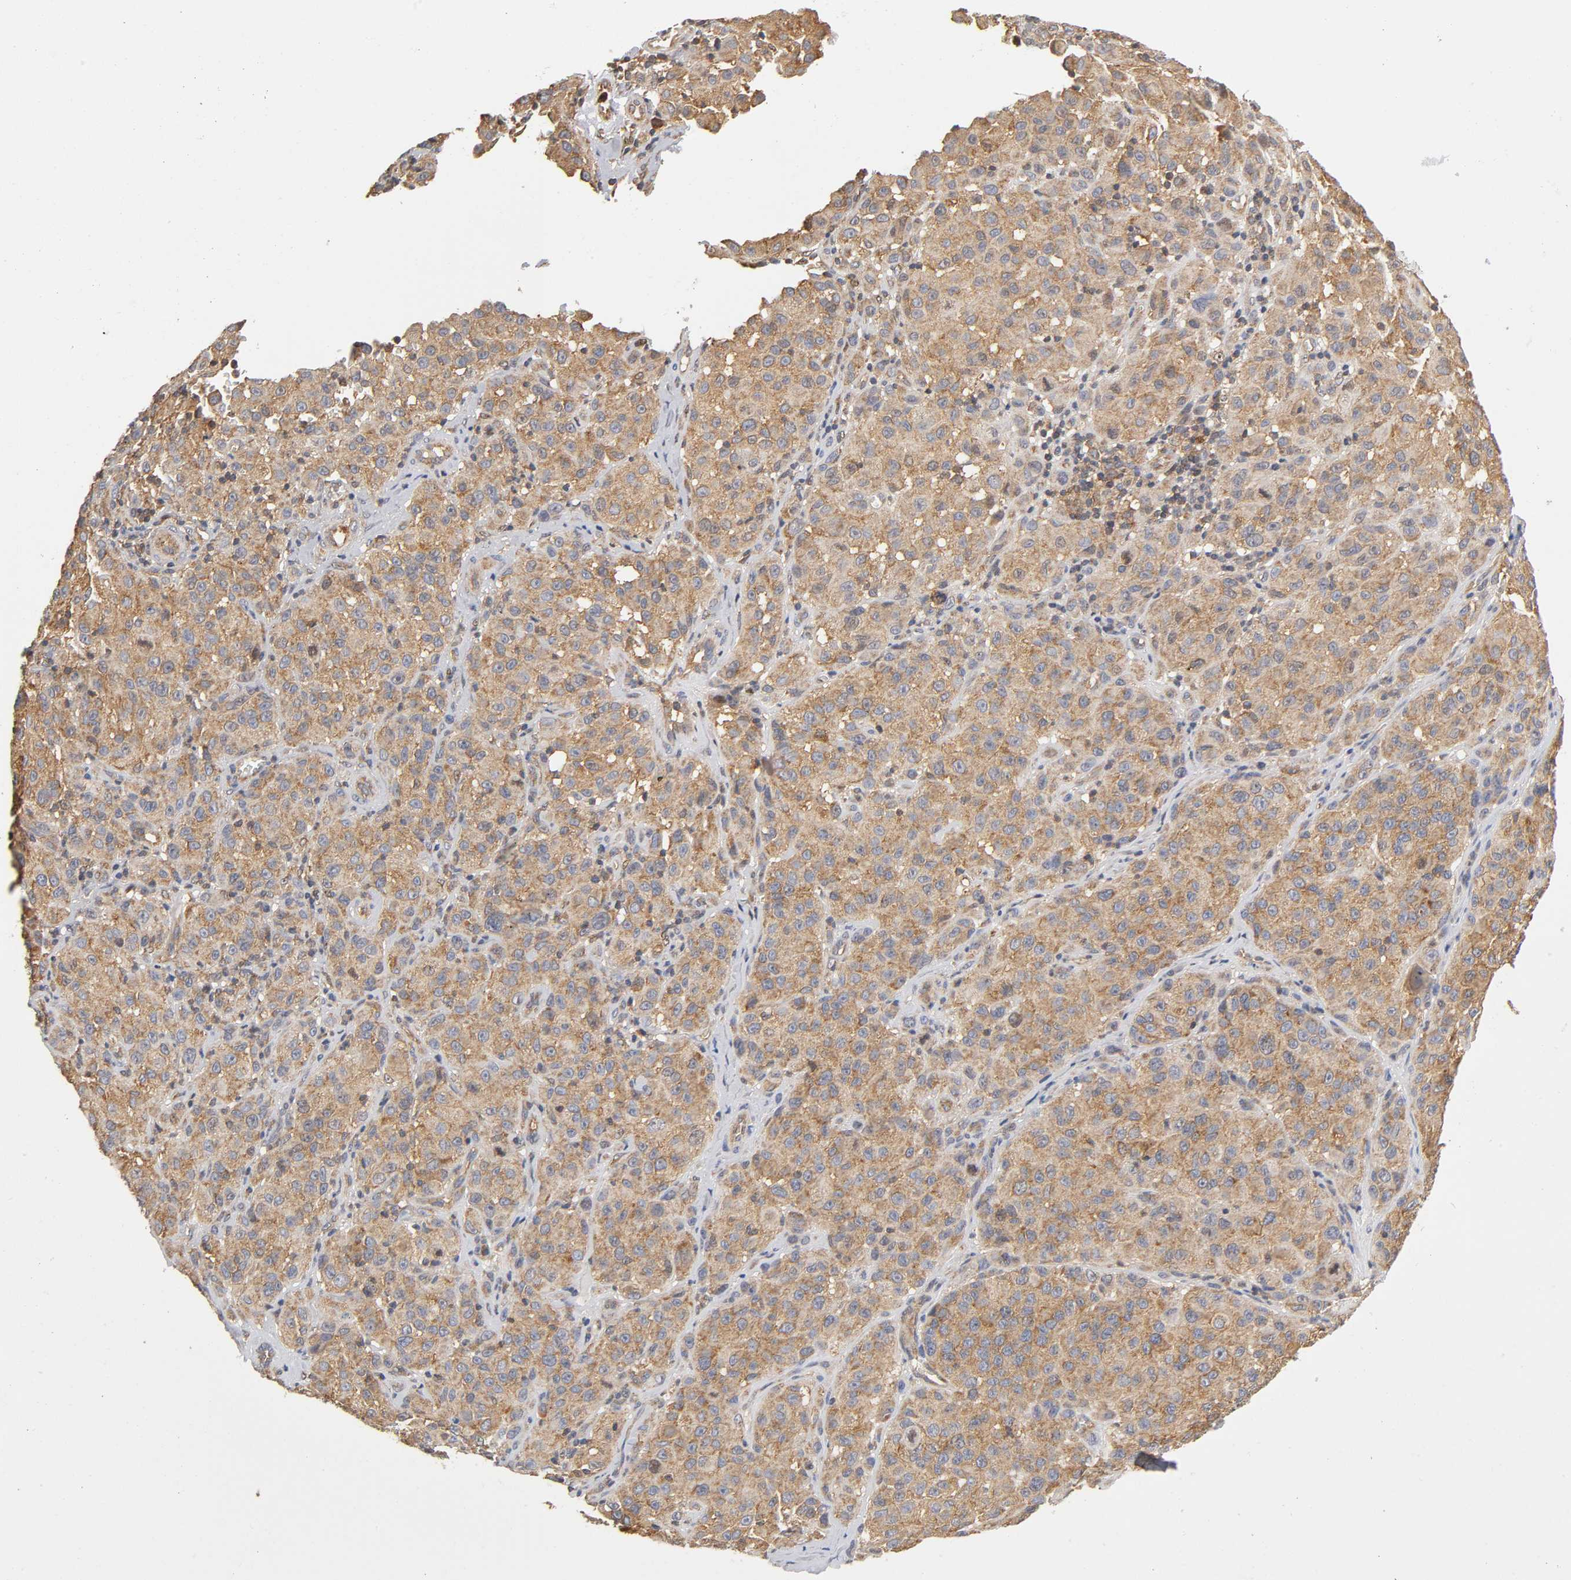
{"staining": {"intensity": "moderate", "quantity": ">75%", "location": "cytoplasmic/membranous"}, "tissue": "melanoma", "cell_type": "Tumor cells", "image_type": "cancer", "snomed": [{"axis": "morphology", "description": "Malignant melanoma, NOS"}, {"axis": "topography", "description": "Skin"}], "caption": "Melanoma stained for a protein (brown) shows moderate cytoplasmic/membranous positive positivity in about >75% of tumor cells.", "gene": "PAFAH1B1", "patient": {"sex": "female", "age": 21}}